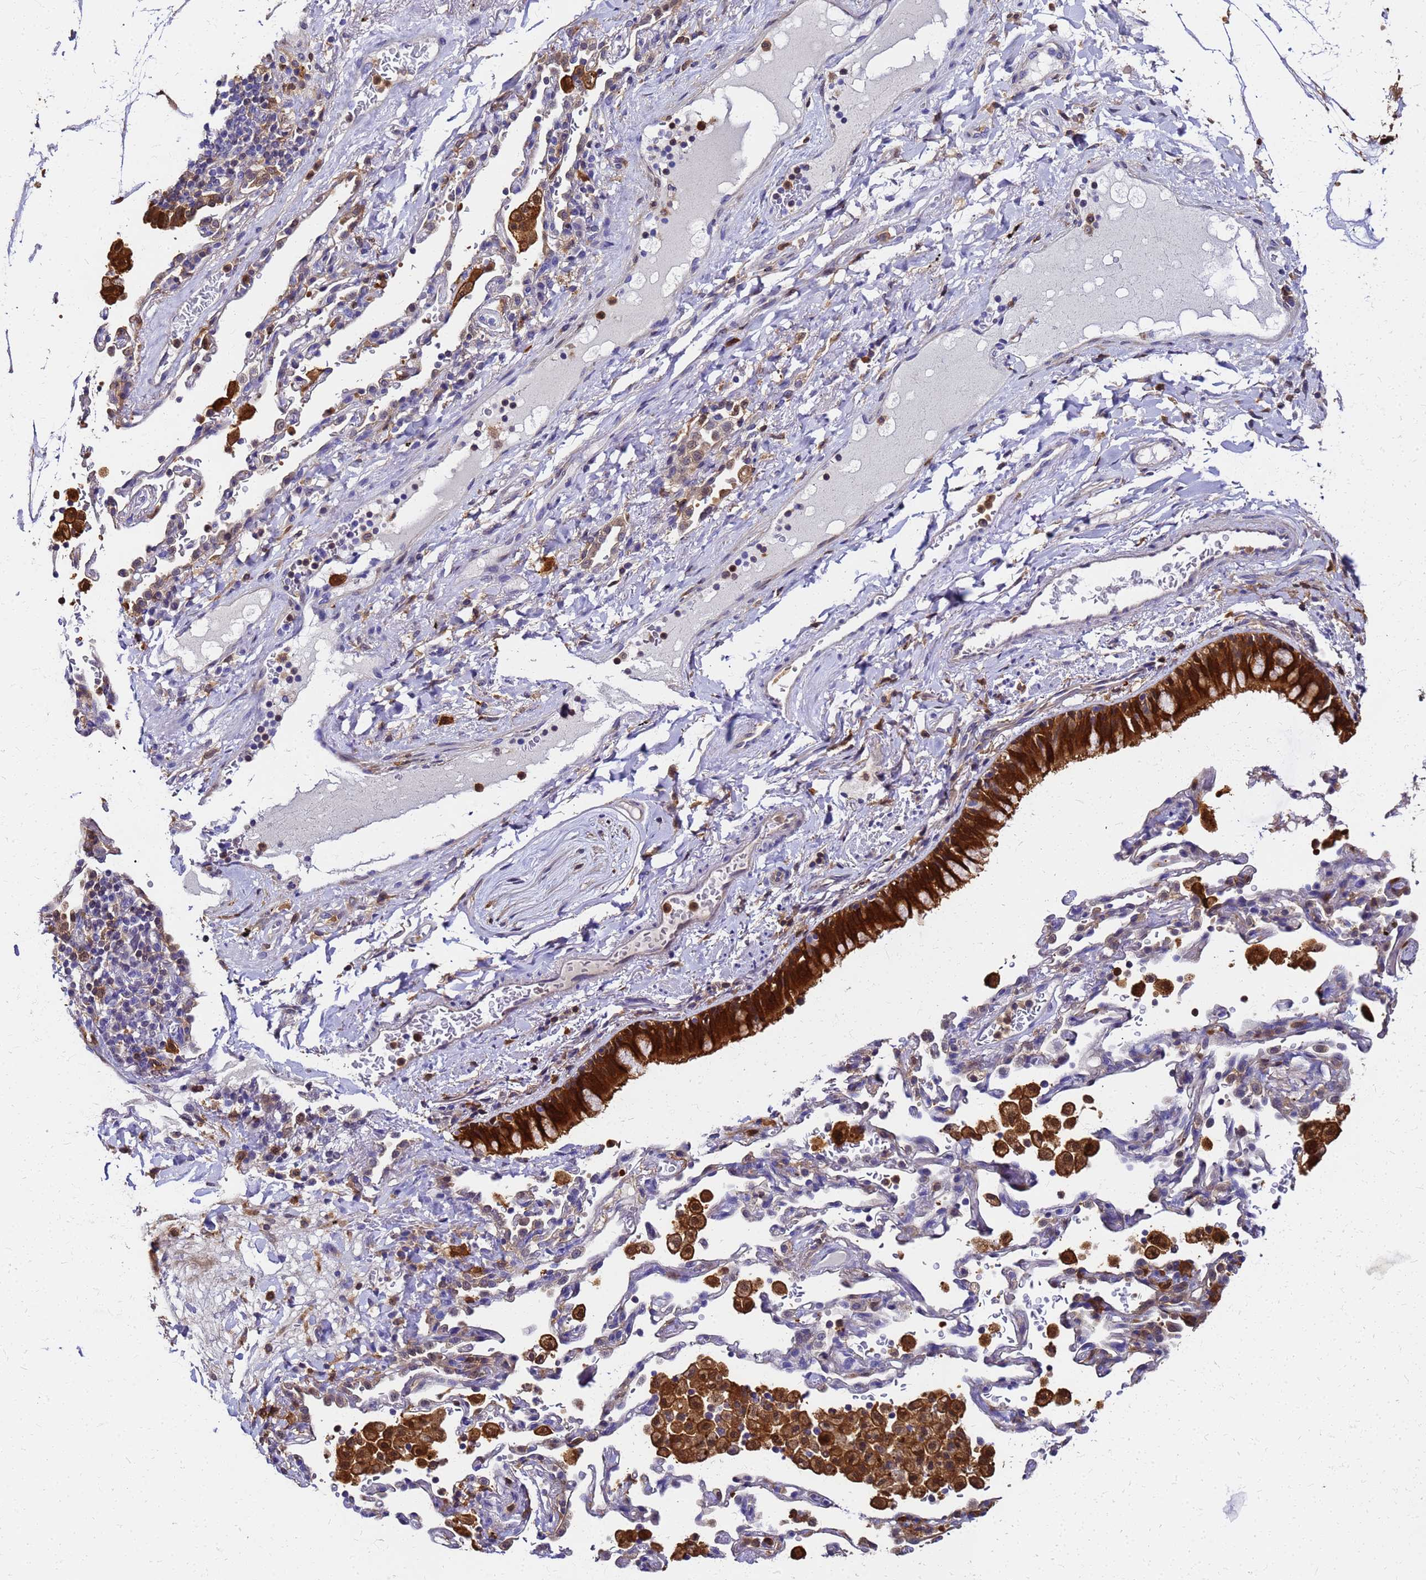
{"staining": {"intensity": "strong", "quantity": ">75%", "location": "cytoplasmic/membranous,nuclear"}, "tissue": "nasopharynx", "cell_type": "Respiratory epithelial cells", "image_type": "normal", "snomed": [{"axis": "morphology", "description": "Normal tissue, NOS"}, {"axis": "topography", "description": "Nasopharynx"}], "caption": "IHC (DAB (3,3'-diaminobenzidine)) staining of benign nasopharynx reveals strong cytoplasmic/membranous,nuclear protein positivity in about >75% of respiratory epithelial cells.", "gene": "S100A11", "patient": {"sex": "male", "age": 64}}